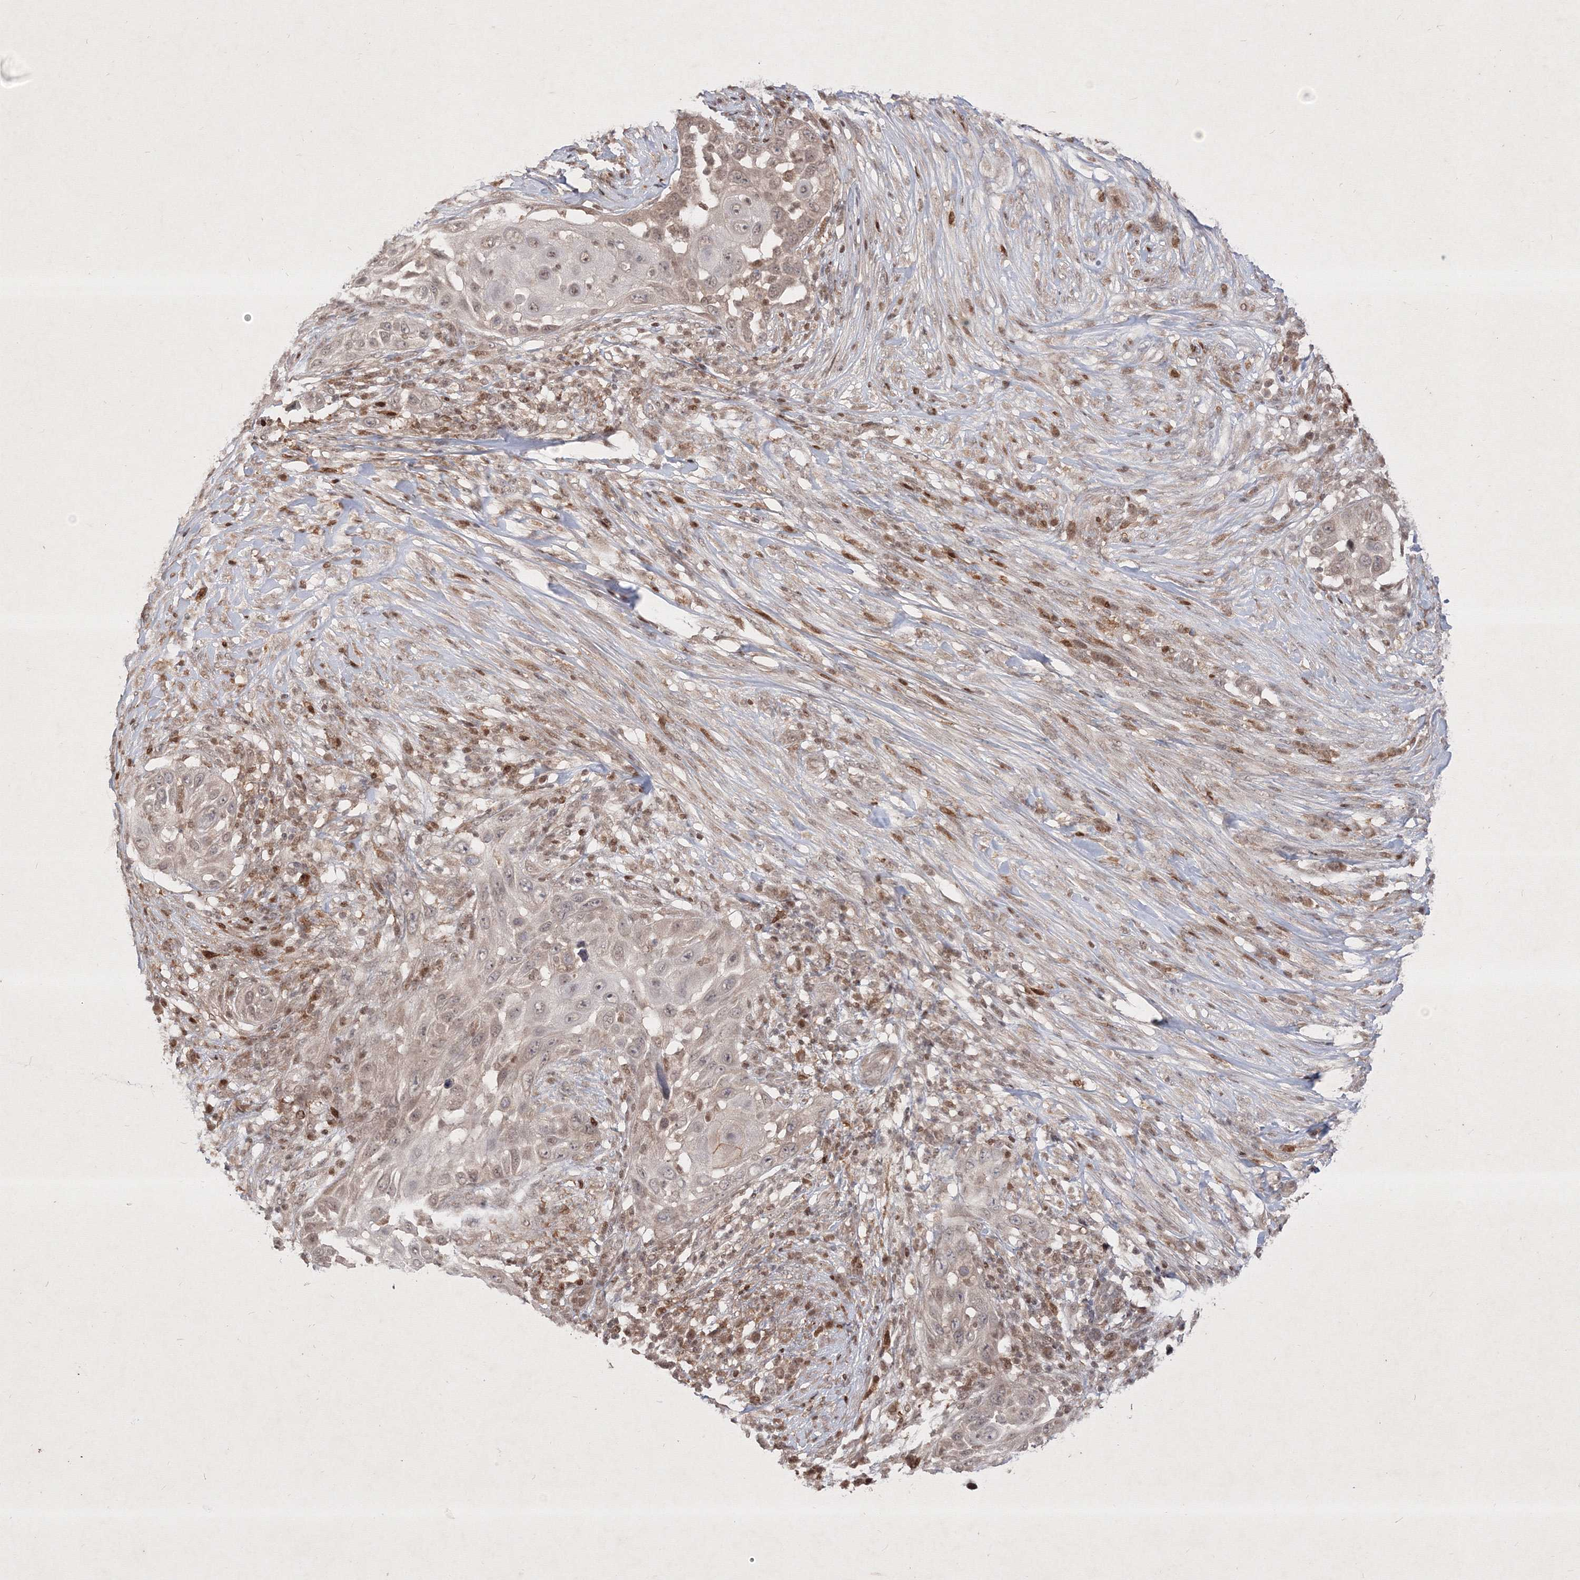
{"staining": {"intensity": "moderate", "quantity": "<25%", "location": "cytoplasmic/membranous,nuclear"}, "tissue": "skin cancer", "cell_type": "Tumor cells", "image_type": "cancer", "snomed": [{"axis": "morphology", "description": "Squamous cell carcinoma, NOS"}, {"axis": "topography", "description": "Skin"}], "caption": "The photomicrograph shows staining of skin cancer (squamous cell carcinoma), revealing moderate cytoplasmic/membranous and nuclear protein staining (brown color) within tumor cells.", "gene": "TAB1", "patient": {"sex": "female", "age": 44}}